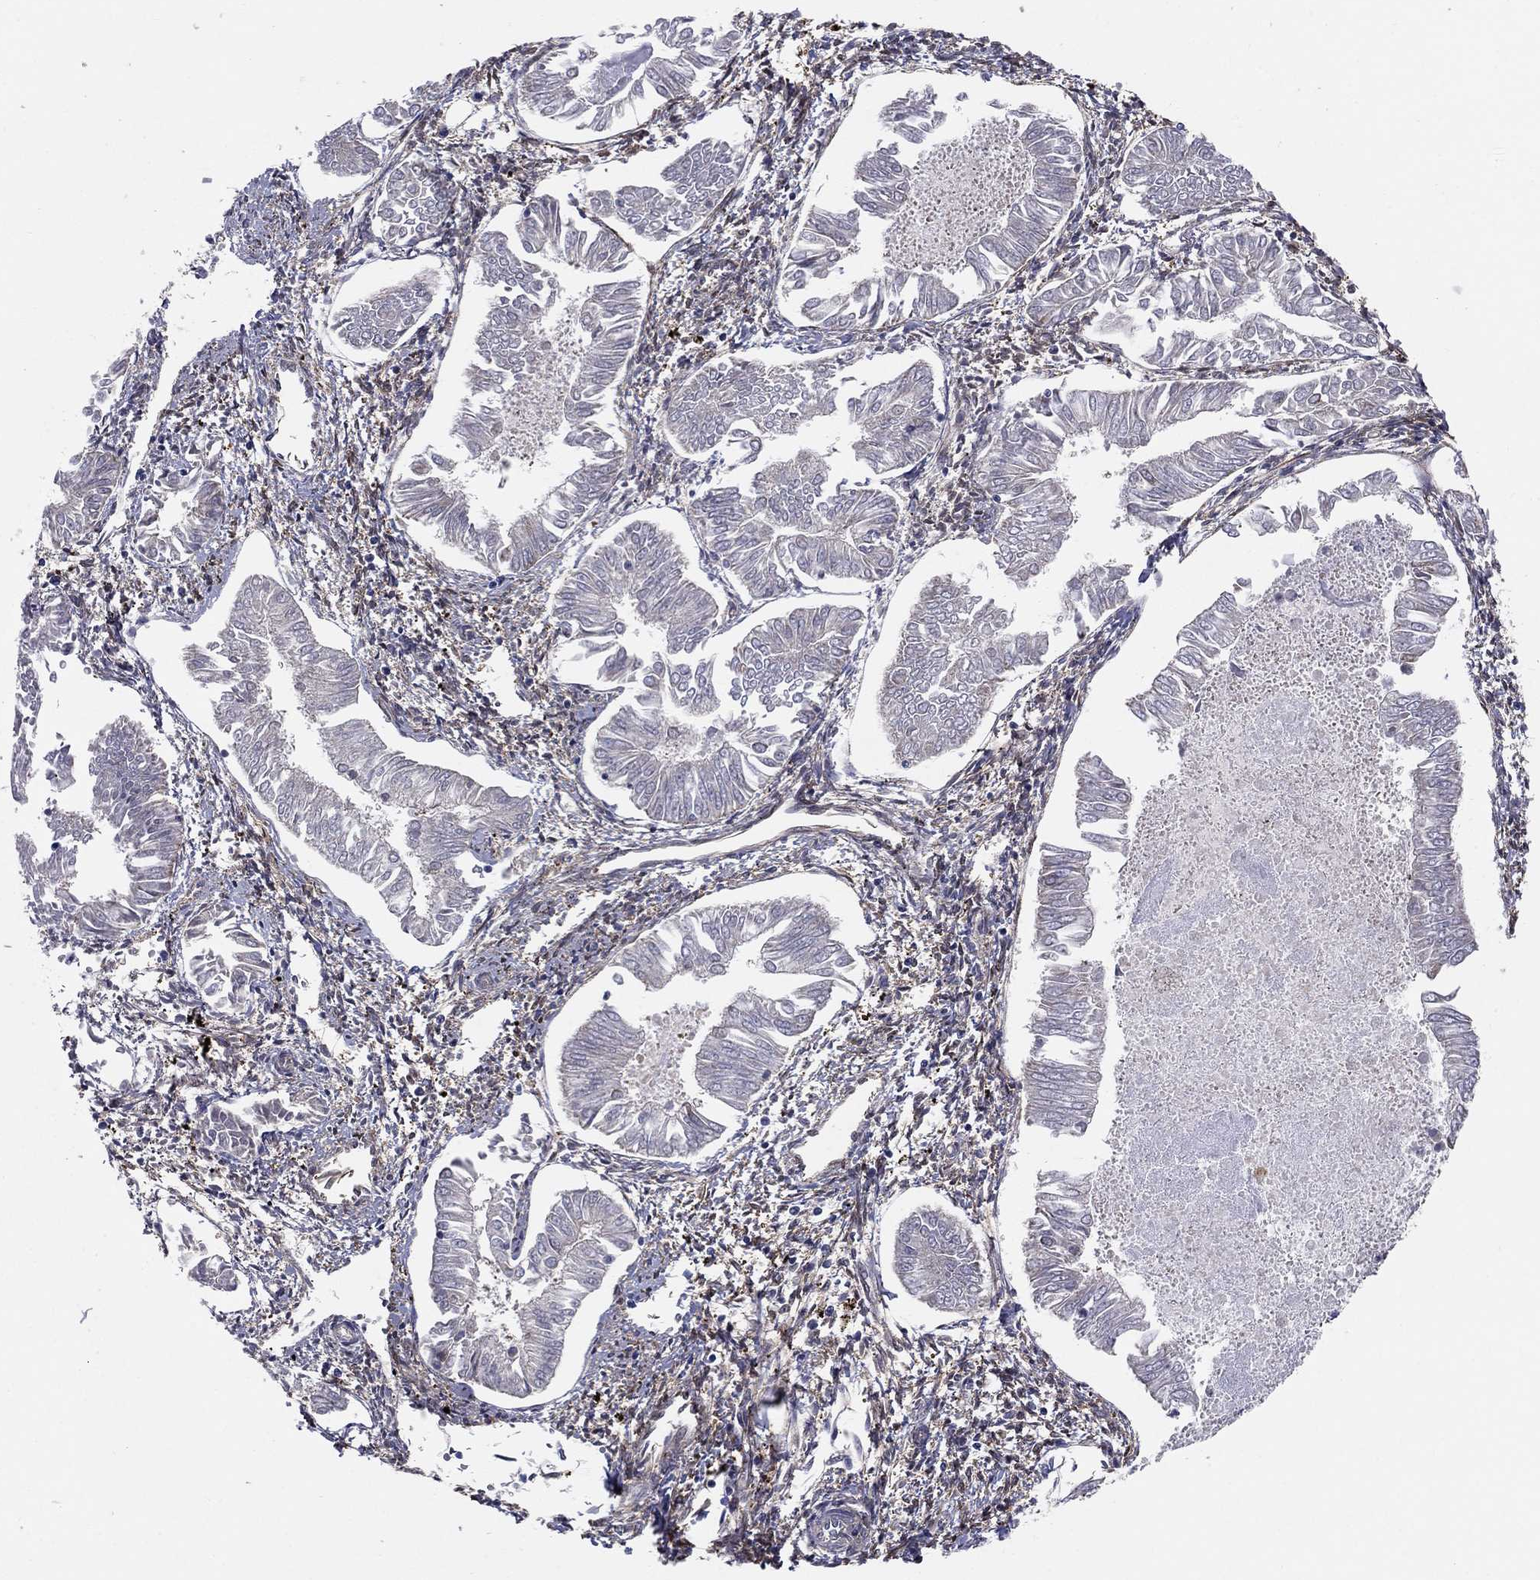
{"staining": {"intensity": "negative", "quantity": "none", "location": "none"}, "tissue": "endometrial cancer", "cell_type": "Tumor cells", "image_type": "cancer", "snomed": [{"axis": "morphology", "description": "Adenocarcinoma, NOS"}, {"axis": "topography", "description": "Endometrium"}], "caption": "The IHC micrograph has no significant staining in tumor cells of endometrial cancer (adenocarcinoma) tissue.", "gene": "EMP2", "patient": {"sex": "female", "age": 53}}